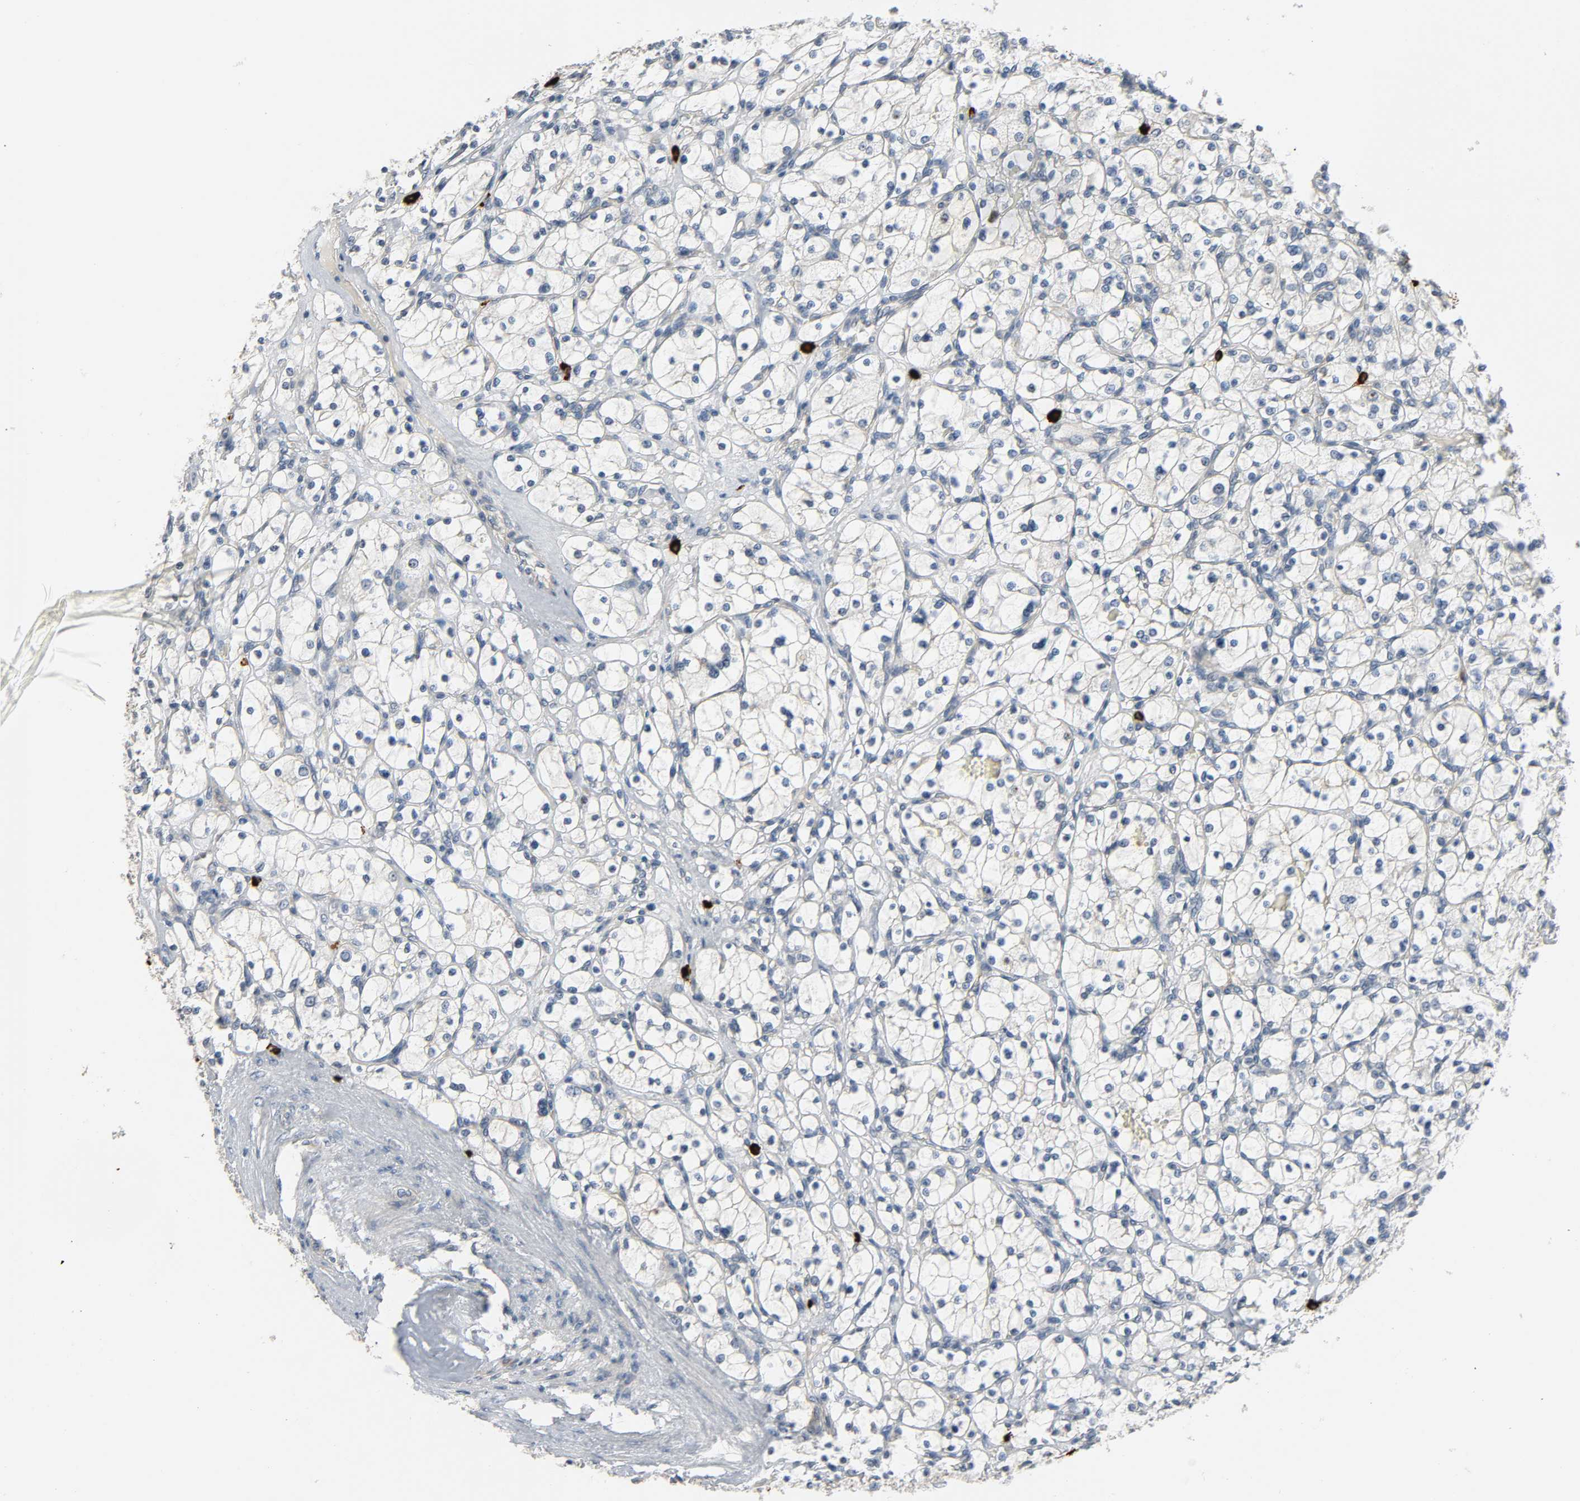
{"staining": {"intensity": "negative", "quantity": "none", "location": "none"}, "tissue": "renal cancer", "cell_type": "Tumor cells", "image_type": "cancer", "snomed": [{"axis": "morphology", "description": "Adenocarcinoma, NOS"}, {"axis": "topography", "description": "Kidney"}], "caption": "This histopathology image is of renal adenocarcinoma stained with IHC to label a protein in brown with the nuclei are counter-stained blue. There is no expression in tumor cells. Brightfield microscopy of immunohistochemistry stained with DAB (brown) and hematoxylin (blue), captured at high magnification.", "gene": "LIMCH1", "patient": {"sex": "female", "age": 83}}